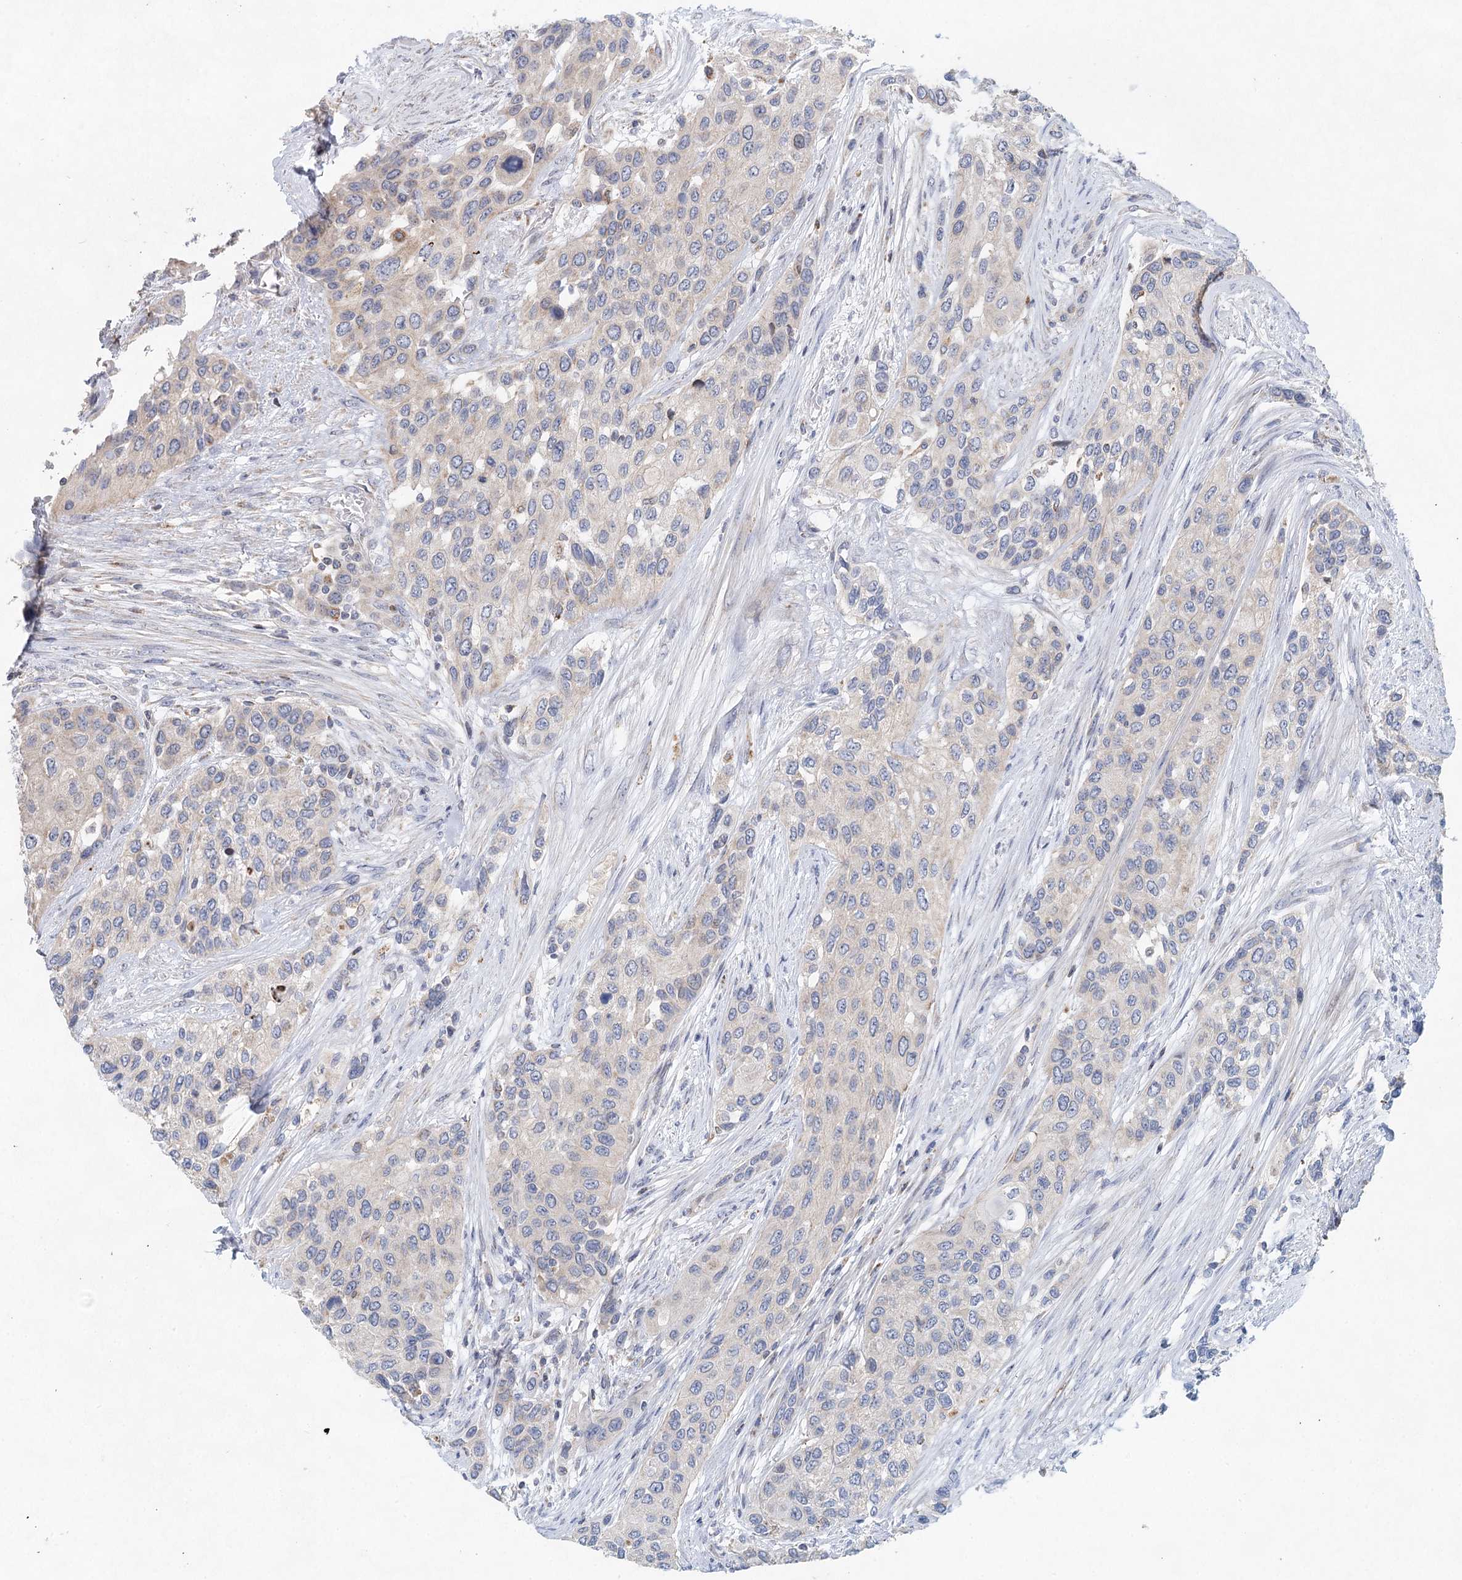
{"staining": {"intensity": "negative", "quantity": "none", "location": "none"}, "tissue": "urothelial cancer", "cell_type": "Tumor cells", "image_type": "cancer", "snomed": [{"axis": "morphology", "description": "Normal tissue, NOS"}, {"axis": "morphology", "description": "Urothelial carcinoma, High grade"}, {"axis": "topography", "description": "Vascular tissue"}, {"axis": "topography", "description": "Urinary bladder"}], "caption": "Urothelial cancer stained for a protein using immunohistochemistry (IHC) displays no staining tumor cells.", "gene": "XPO6", "patient": {"sex": "female", "age": 56}}